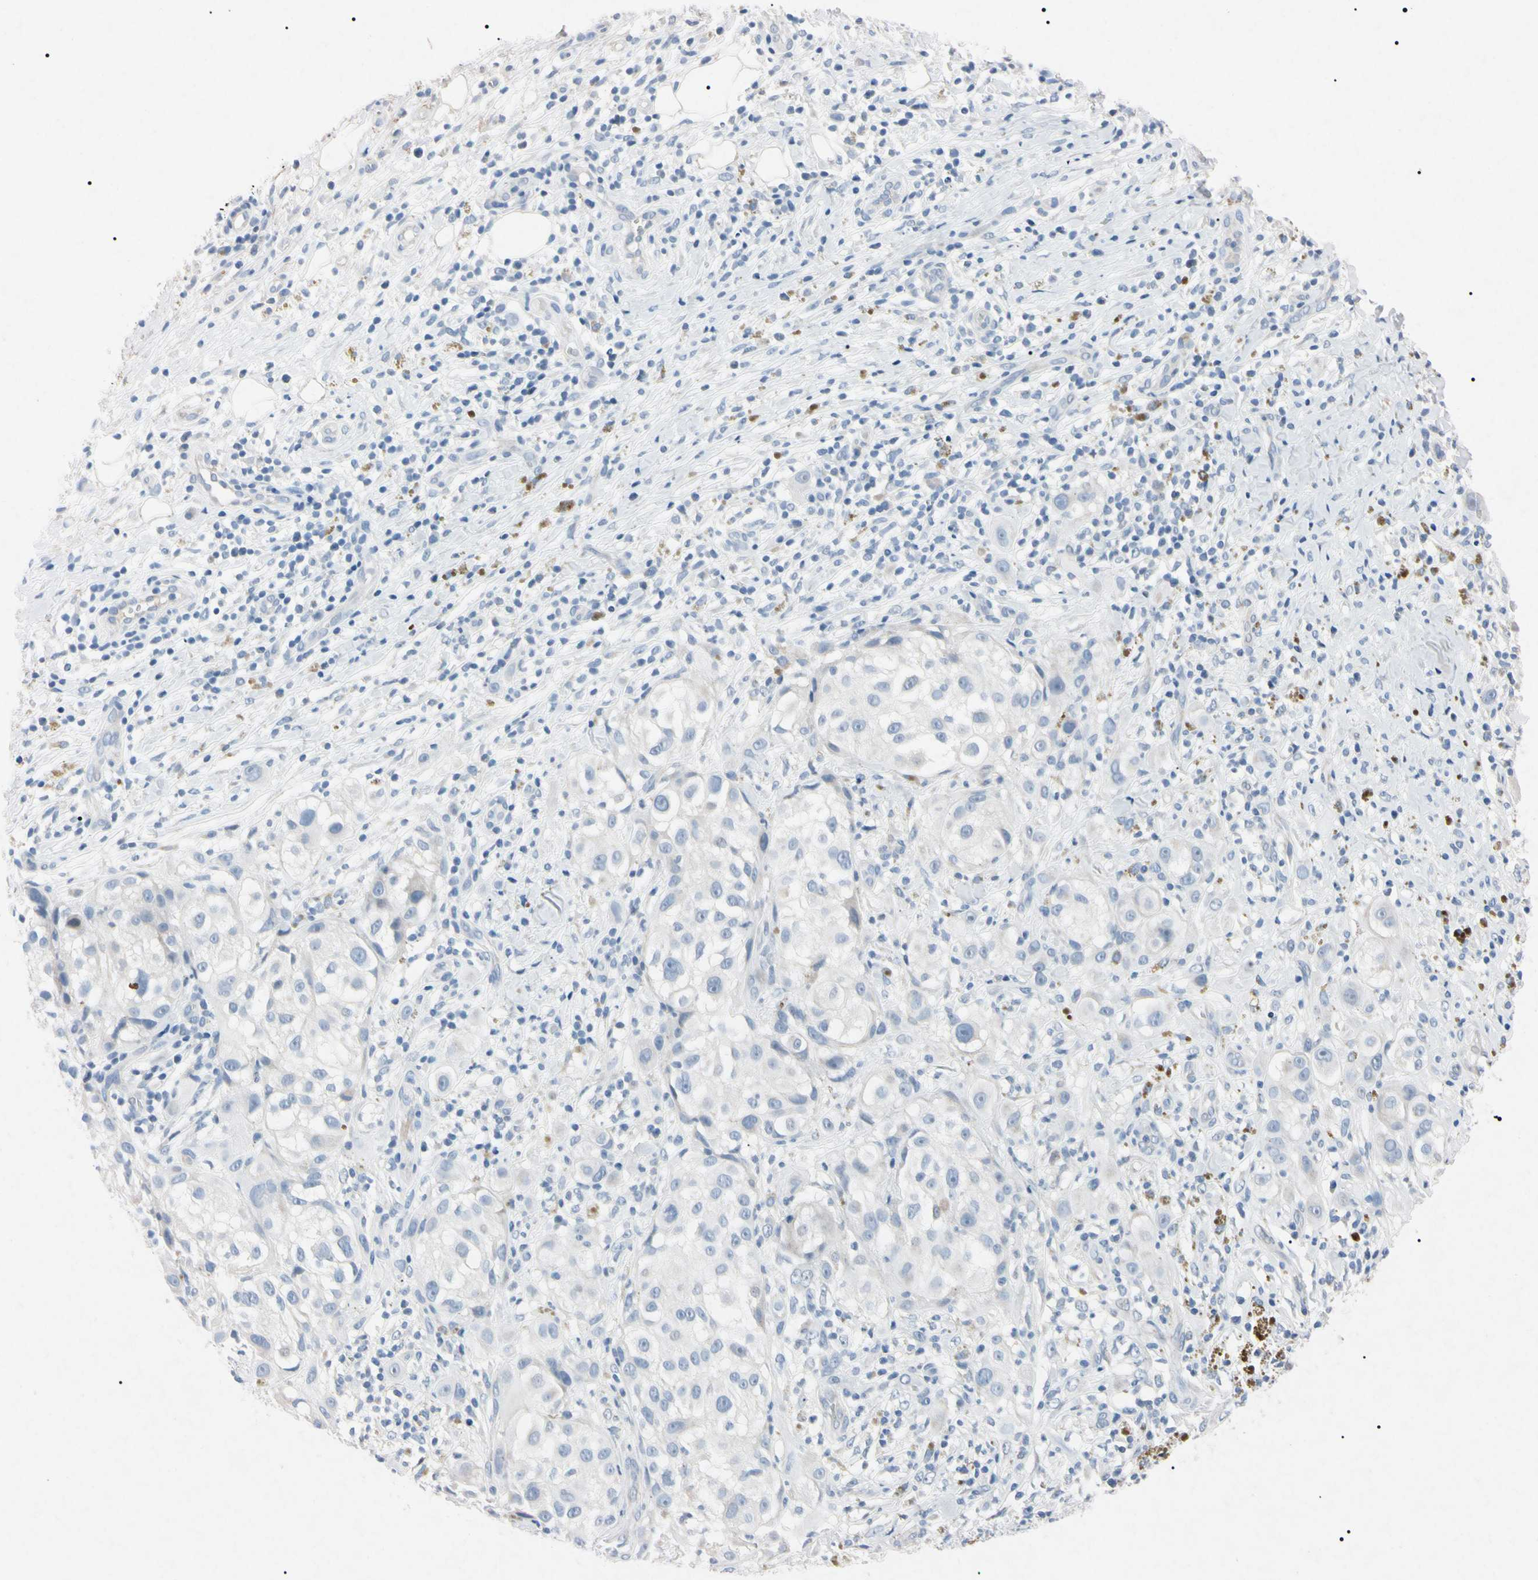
{"staining": {"intensity": "negative", "quantity": "none", "location": "none"}, "tissue": "melanoma", "cell_type": "Tumor cells", "image_type": "cancer", "snomed": [{"axis": "morphology", "description": "Necrosis, NOS"}, {"axis": "morphology", "description": "Malignant melanoma, NOS"}, {"axis": "topography", "description": "Skin"}], "caption": "The micrograph reveals no staining of tumor cells in melanoma.", "gene": "ELN", "patient": {"sex": "female", "age": 87}}